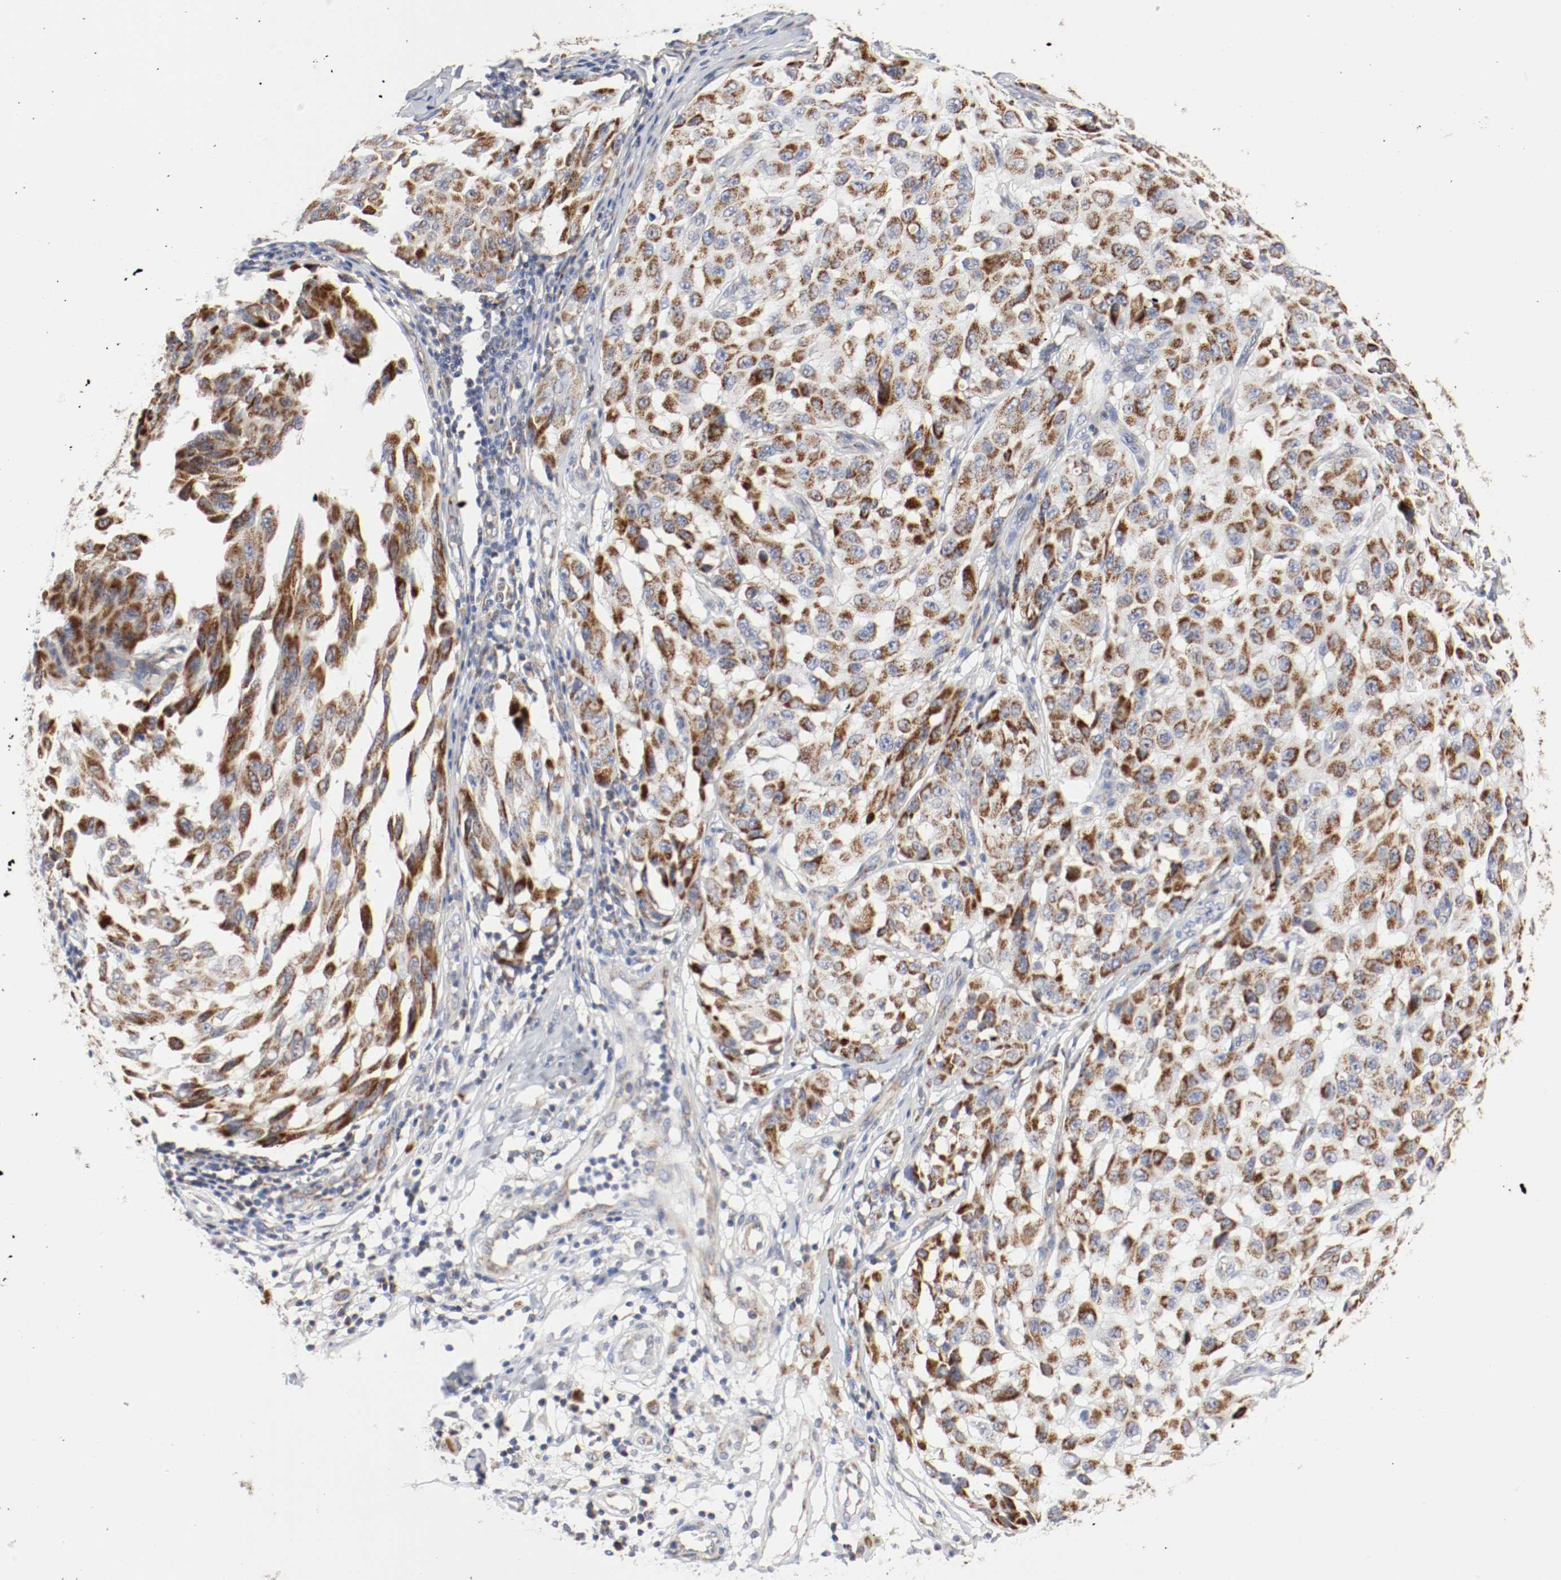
{"staining": {"intensity": "strong", "quantity": ">75%", "location": "cytoplasmic/membranous"}, "tissue": "melanoma", "cell_type": "Tumor cells", "image_type": "cancer", "snomed": [{"axis": "morphology", "description": "Malignant melanoma, NOS"}, {"axis": "topography", "description": "Skin"}], "caption": "The micrograph shows a brown stain indicating the presence of a protein in the cytoplasmic/membranous of tumor cells in melanoma.", "gene": "AFG3L2", "patient": {"sex": "male", "age": 30}}